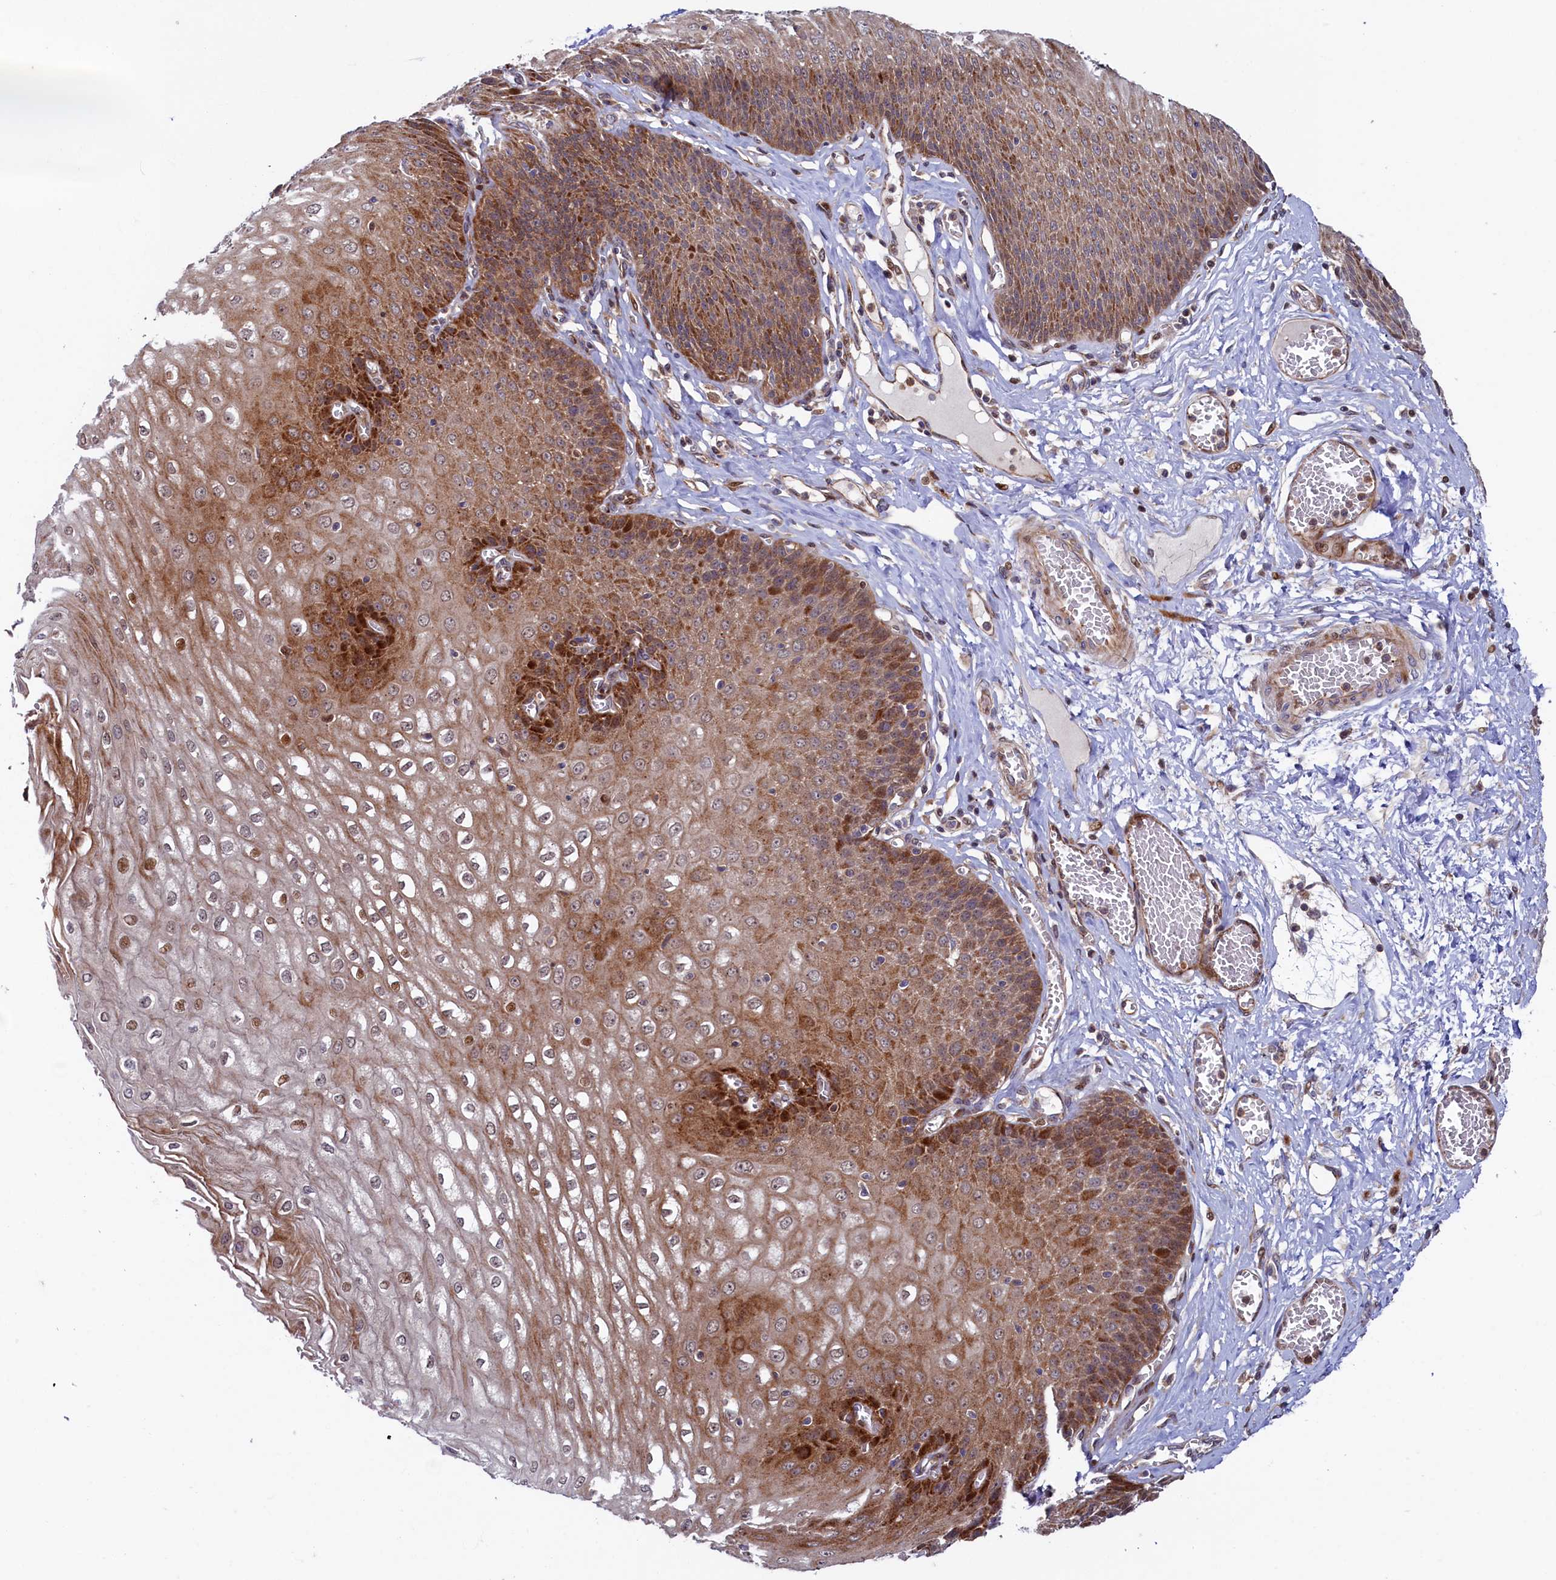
{"staining": {"intensity": "strong", "quantity": ">75%", "location": "cytoplasmic/membranous"}, "tissue": "esophagus", "cell_type": "Squamous epithelial cells", "image_type": "normal", "snomed": [{"axis": "morphology", "description": "Normal tissue, NOS"}, {"axis": "topography", "description": "Esophagus"}], "caption": "Human esophagus stained for a protein (brown) shows strong cytoplasmic/membranous positive positivity in approximately >75% of squamous epithelial cells.", "gene": "PIK3C3", "patient": {"sex": "male", "age": 60}}